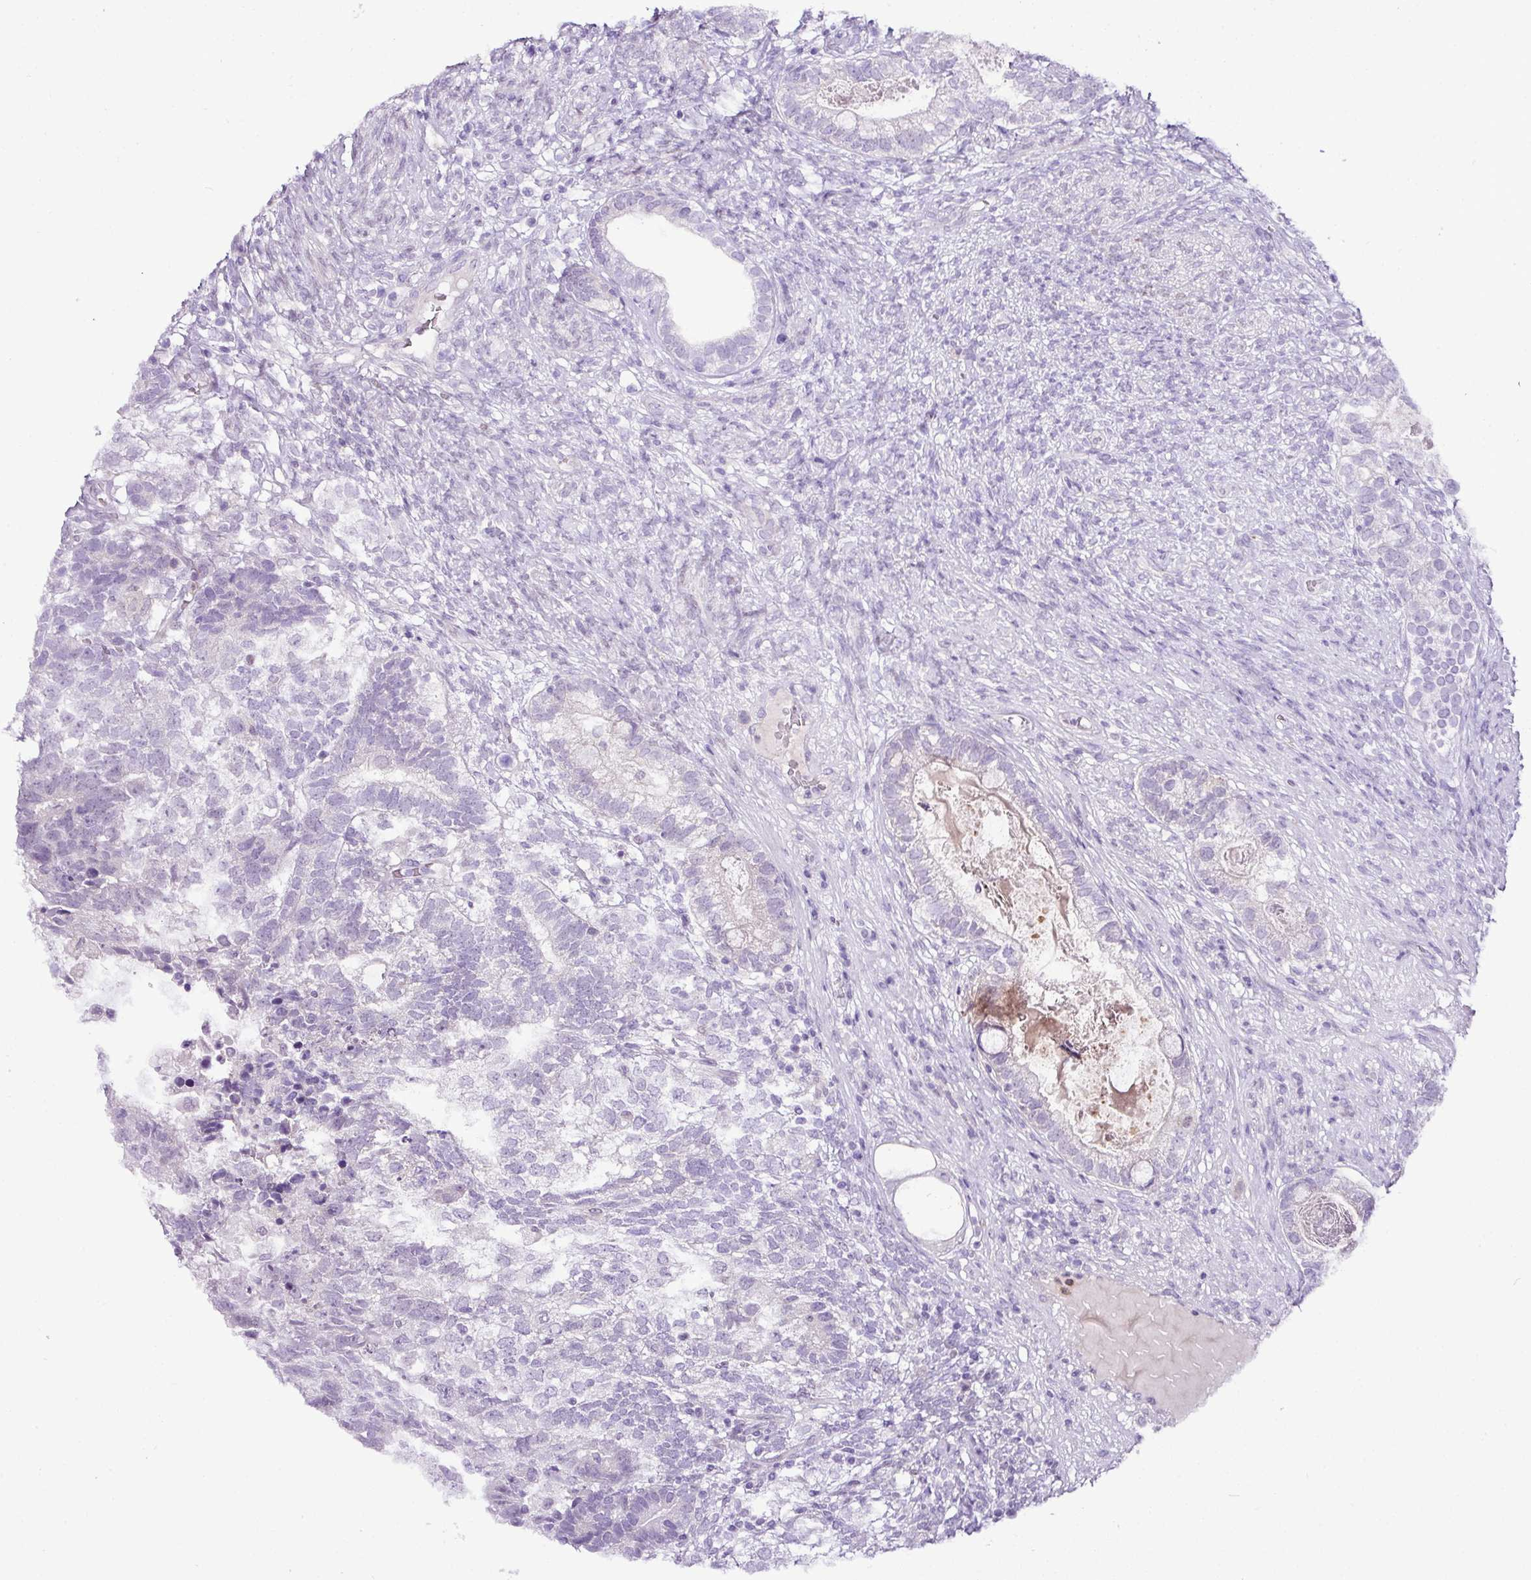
{"staining": {"intensity": "negative", "quantity": "none", "location": "none"}, "tissue": "testis cancer", "cell_type": "Tumor cells", "image_type": "cancer", "snomed": [{"axis": "morphology", "description": "Seminoma, NOS"}, {"axis": "morphology", "description": "Carcinoma, Embryonal, NOS"}, {"axis": "topography", "description": "Testis"}], "caption": "This is an IHC photomicrograph of testis seminoma. There is no expression in tumor cells.", "gene": "ESR1", "patient": {"sex": "male", "age": 41}}